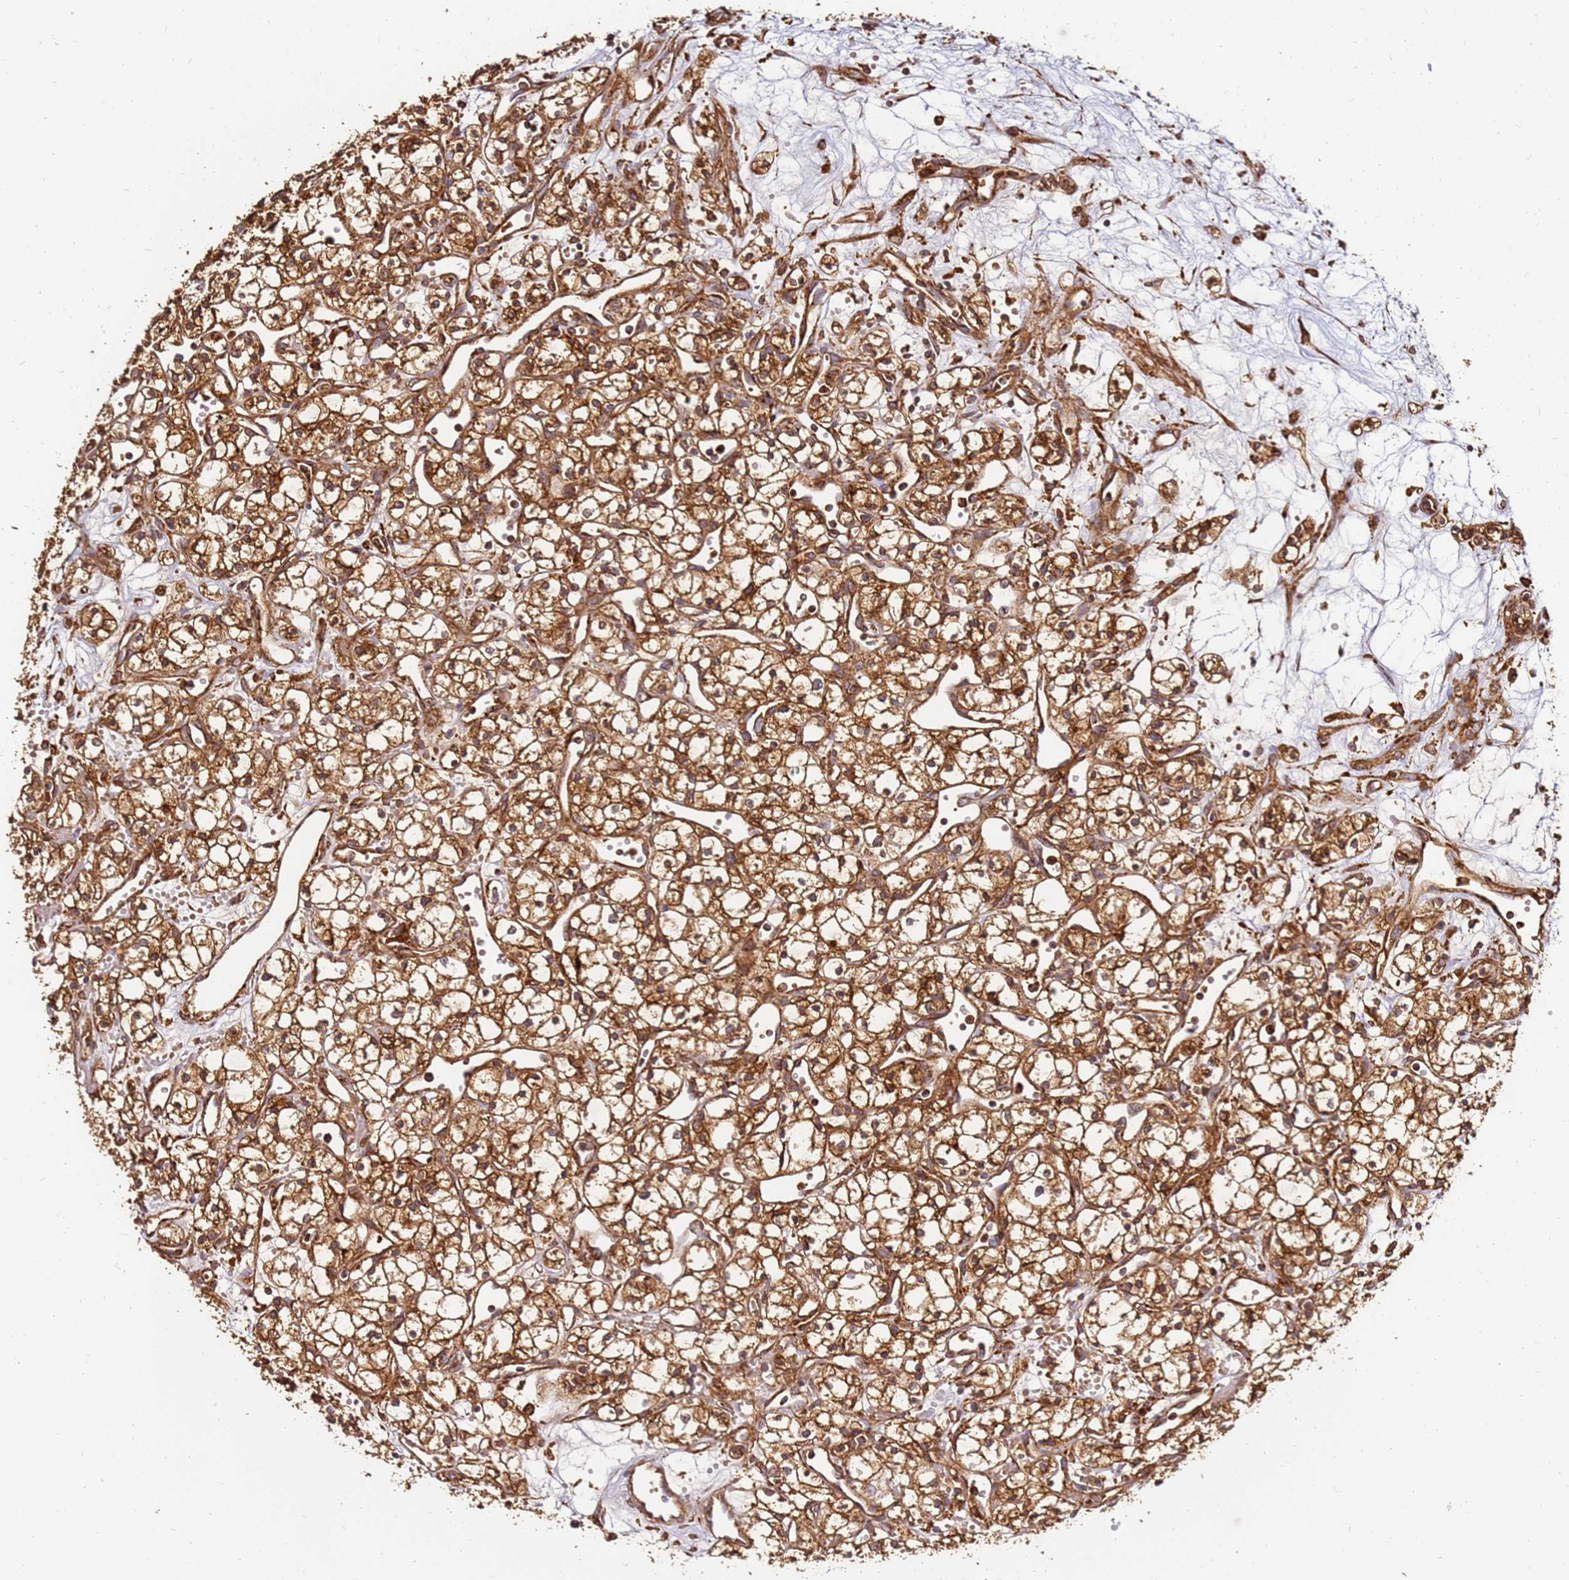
{"staining": {"intensity": "strong", "quantity": ">75%", "location": "cytoplasmic/membranous"}, "tissue": "renal cancer", "cell_type": "Tumor cells", "image_type": "cancer", "snomed": [{"axis": "morphology", "description": "Adenocarcinoma, NOS"}, {"axis": "topography", "description": "Kidney"}], "caption": "DAB (3,3'-diaminobenzidine) immunohistochemical staining of human adenocarcinoma (renal) displays strong cytoplasmic/membranous protein staining in about >75% of tumor cells.", "gene": "DVL3", "patient": {"sex": "male", "age": 59}}